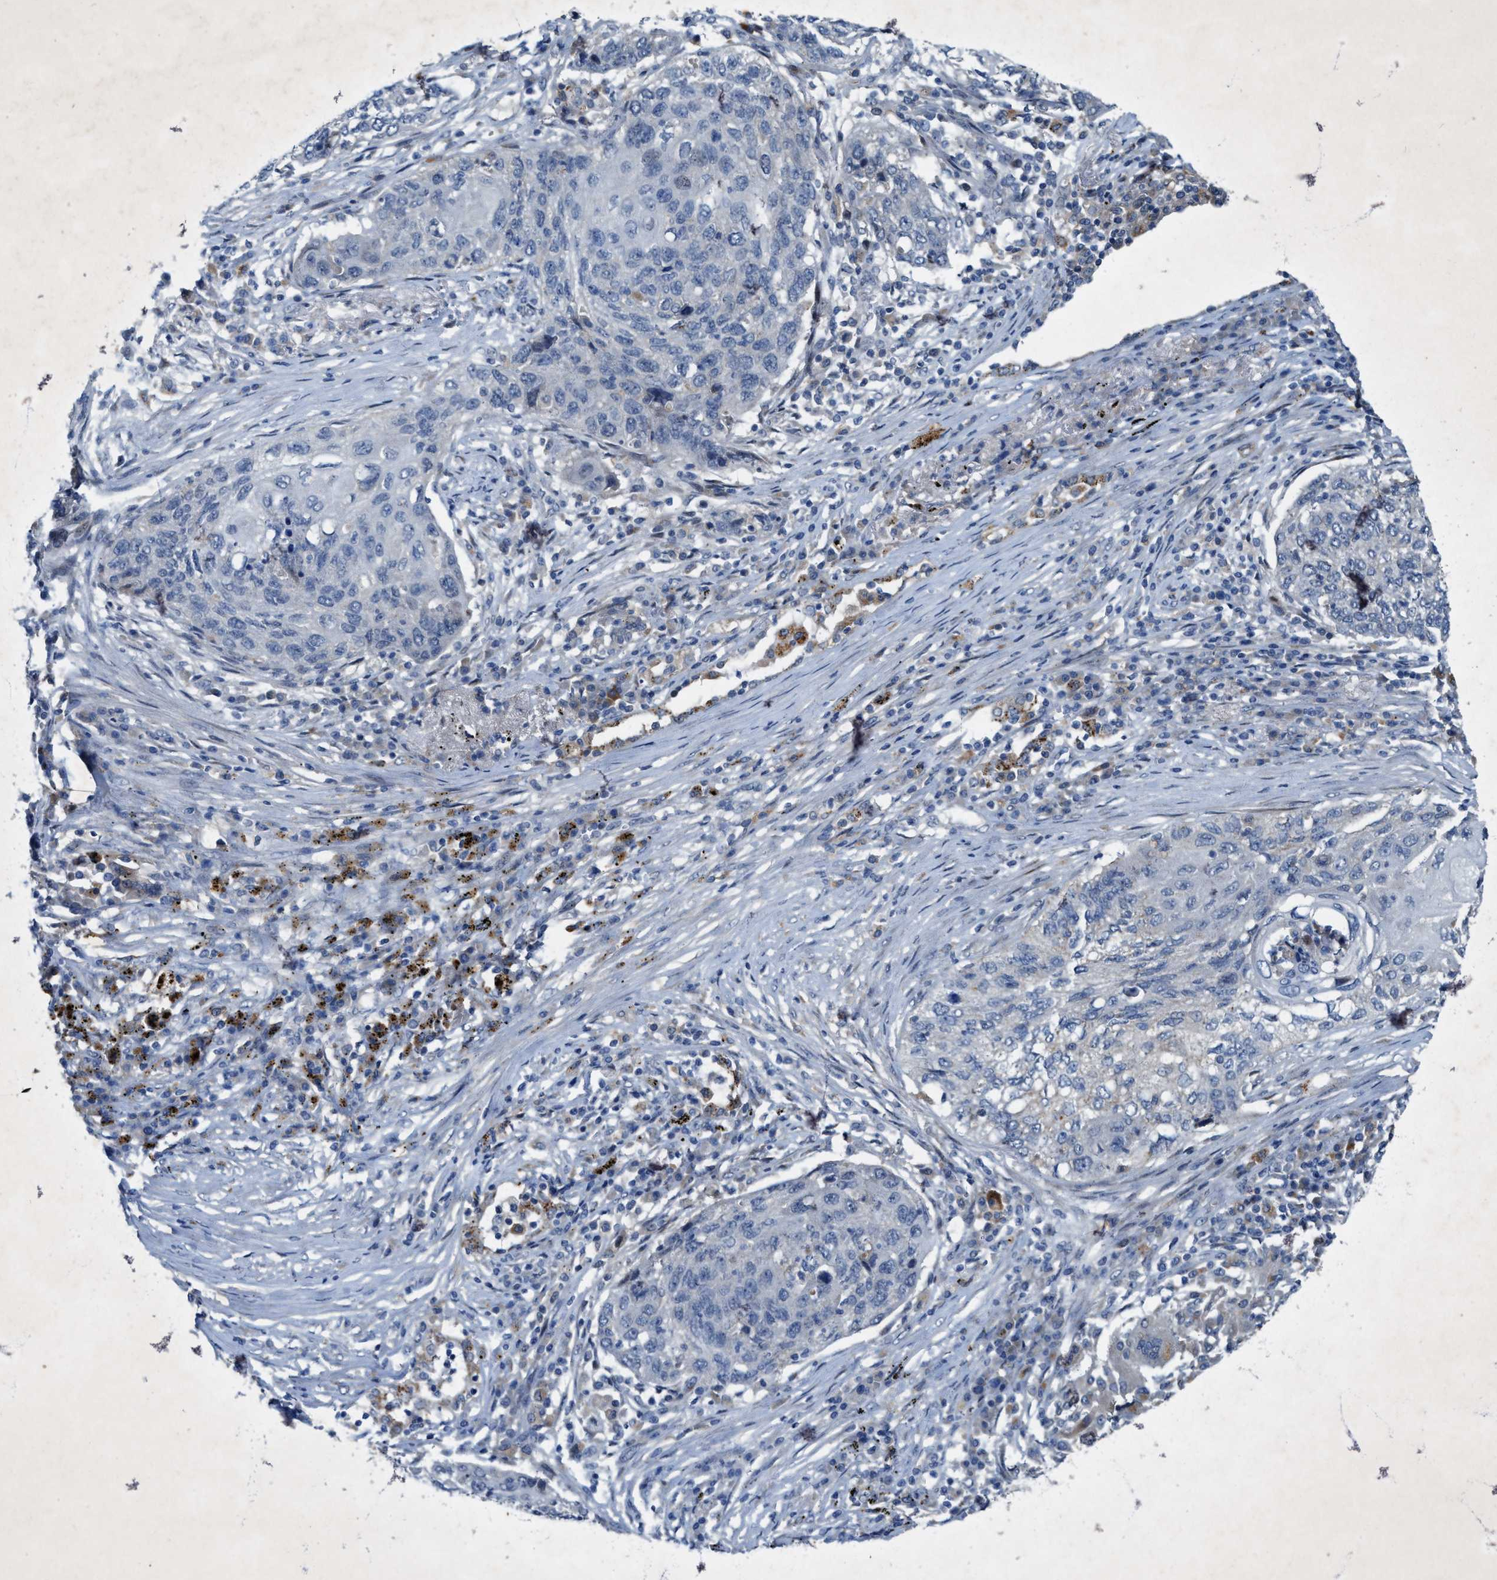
{"staining": {"intensity": "negative", "quantity": "none", "location": "none"}, "tissue": "lung cancer", "cell_type": "Tumor cells", "image_type": "cancer", "snomed": [{"axis": "morphology", "description": "Squamous cell carcinoma, NOS"}, {"axis": "topography", "description": "Lung"}], "caption": "IHC micrograph of neoplastic tissue: human lung squamous cell carcinoma stained with DAB (3,3'-diaminobenzidine) demonstrates no significant protein expression in tumor cells. (Brightfield microscopy of DAB (3,3'-diaminobenzidine) IHC at high magnification).", "gene": "URGCP", "patient": {"sex": "female", "age": 63}}